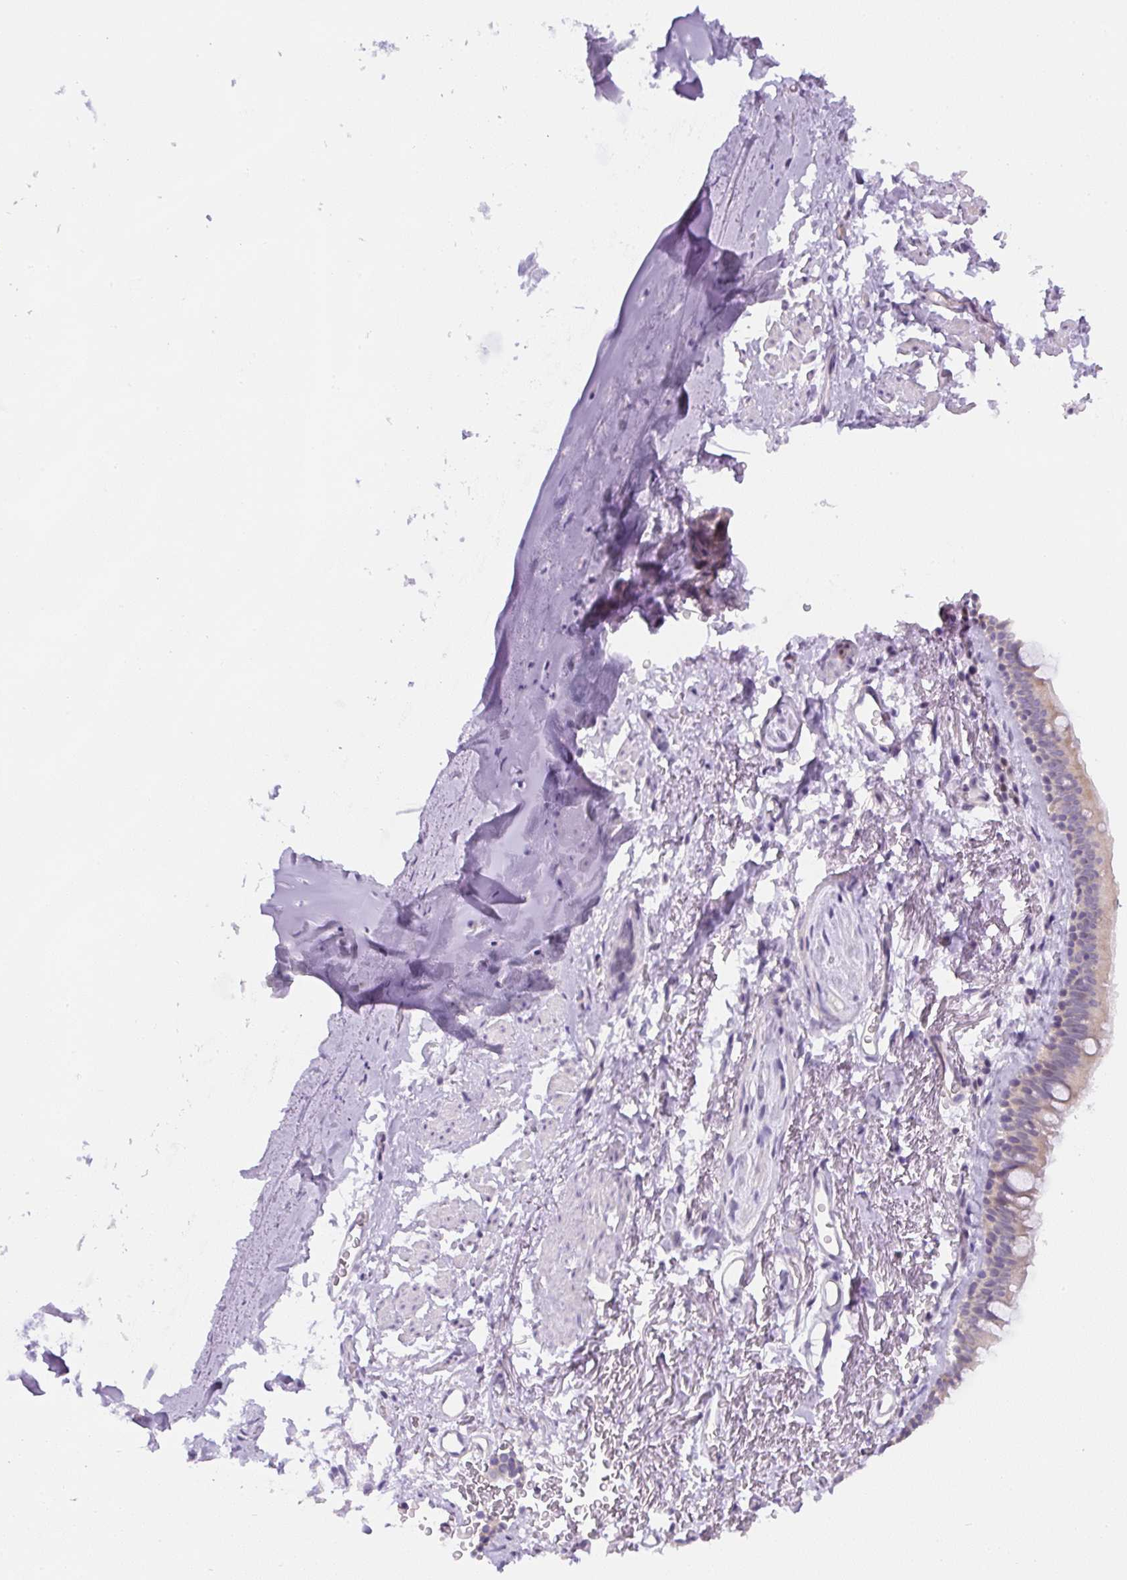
{"staining": {"intensity": "weak", "quantity": "25%-75%", "location": "cytoplasmic/membranous"}, "tissue": "bronchus", "cell_type": "Respiratory epithelial cells", "image_type": "normal", "snomed": [{"axis": "morphology", "description": "Normal tissue, NOS"}, {"axis": "topography", "description": "Bronchus"}], "caption": "Bronchus stained for a protein shows weak cytoplasmic/membranous positivity in respiratory epithelial cells. The staining was performed using DAB (3,3'-diaminobenzidine), with brown indicating positive protein expression. Nuclei are stained blue with hematoxylin.", "gene": "ADAMTS19", "patient": {"sex": "male", "age": 67}}